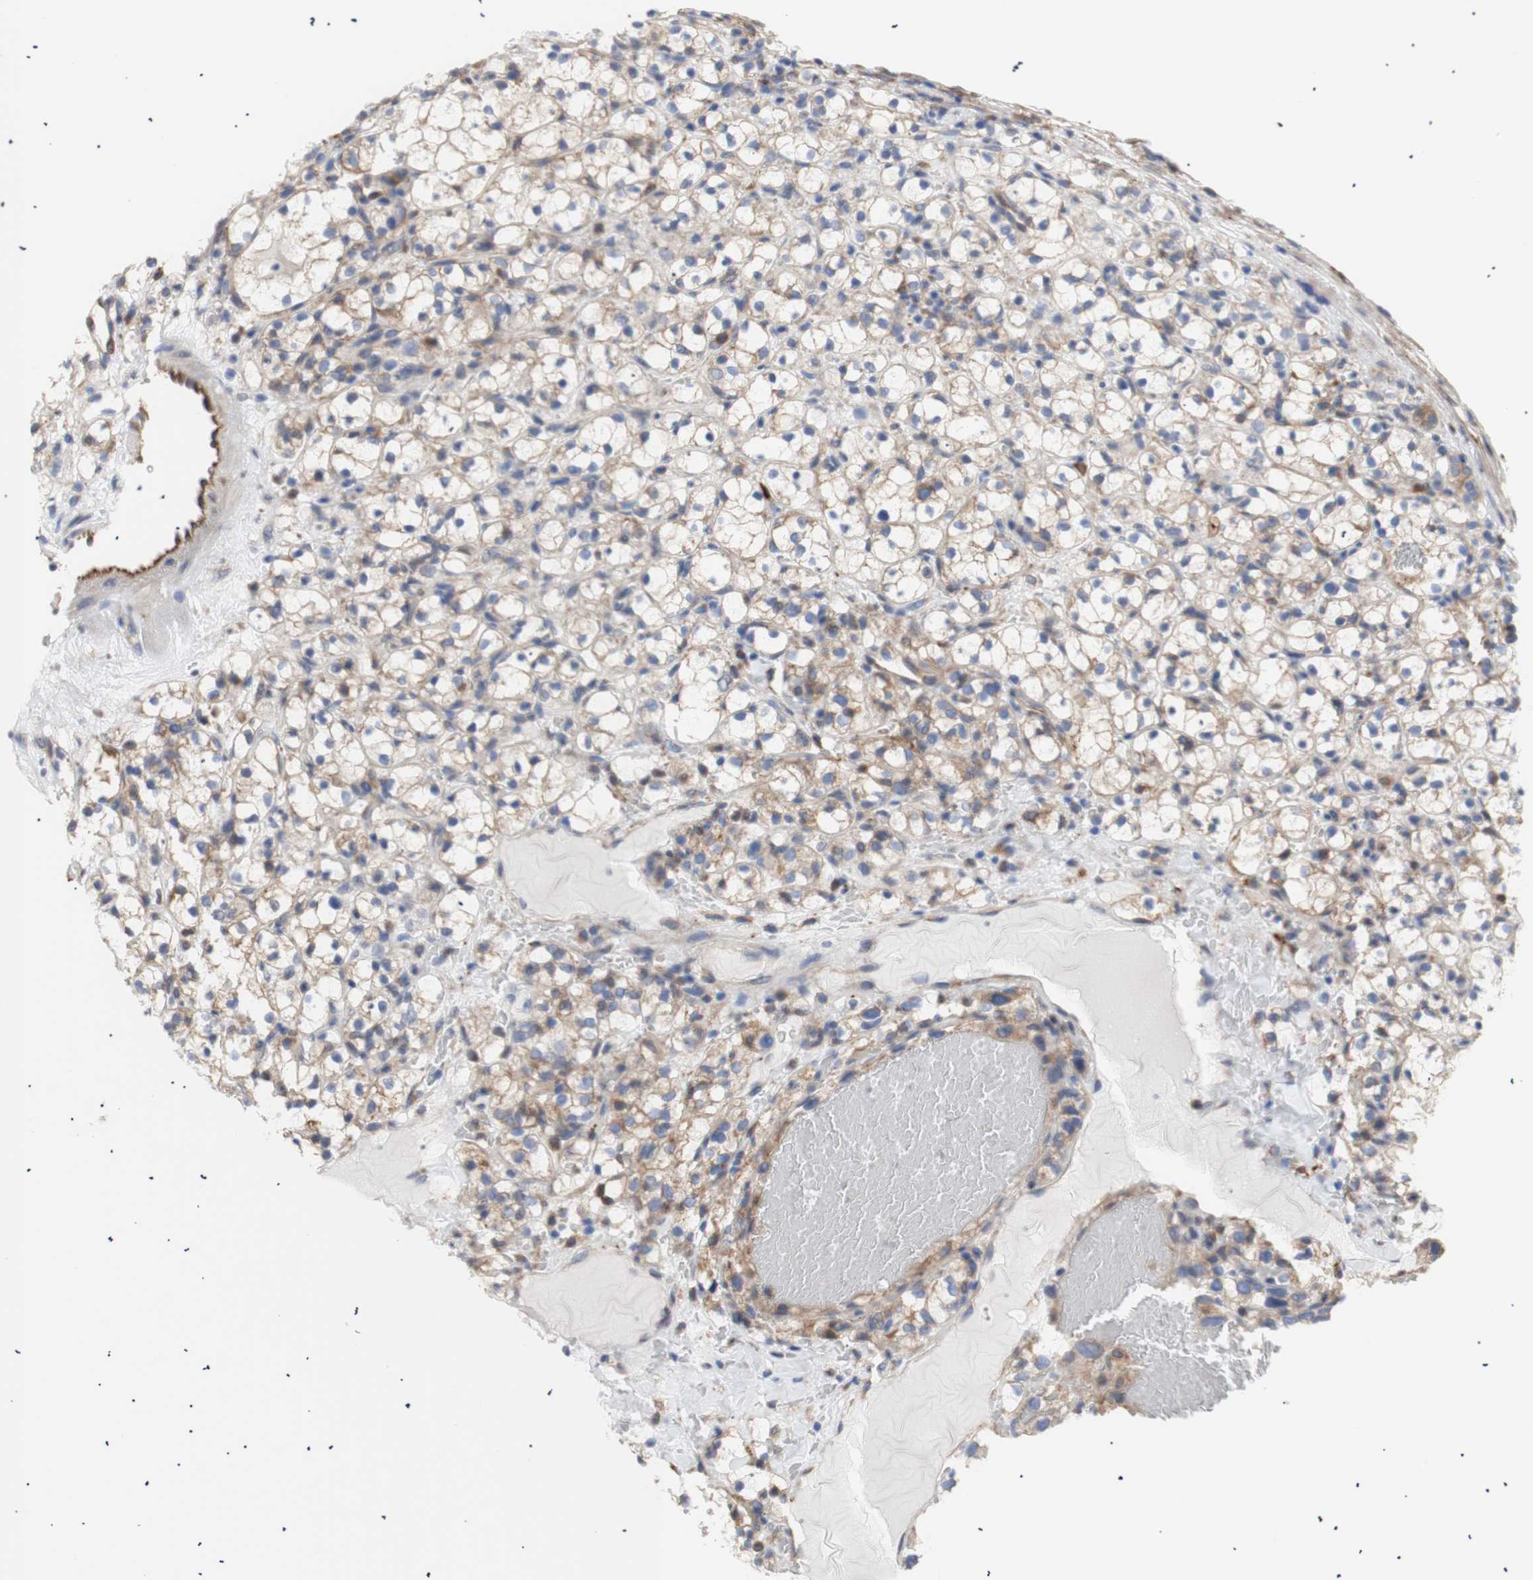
{"staining": {"intensity": "weak", "quantity": "25%-75%", "location": "cytoplasmic/membranous"}, "tissue": "renal cancer", "cell_type": "Tumor cells", "image_type": "cancer", "snomed": [{"axis": "morphology", "description": "Adenocarcinoma, NOS"}, {"axis": "topography", "description": "Kidney"}], "caption": "A low amount of weak cytoplasmic/membranous positivity is seen in approximately 25%-75% of tumor cells in adenocarcinoma (renal) tissue.", "gene": "ERLIN1", "patient": {"sex": "male", "age": 61}}